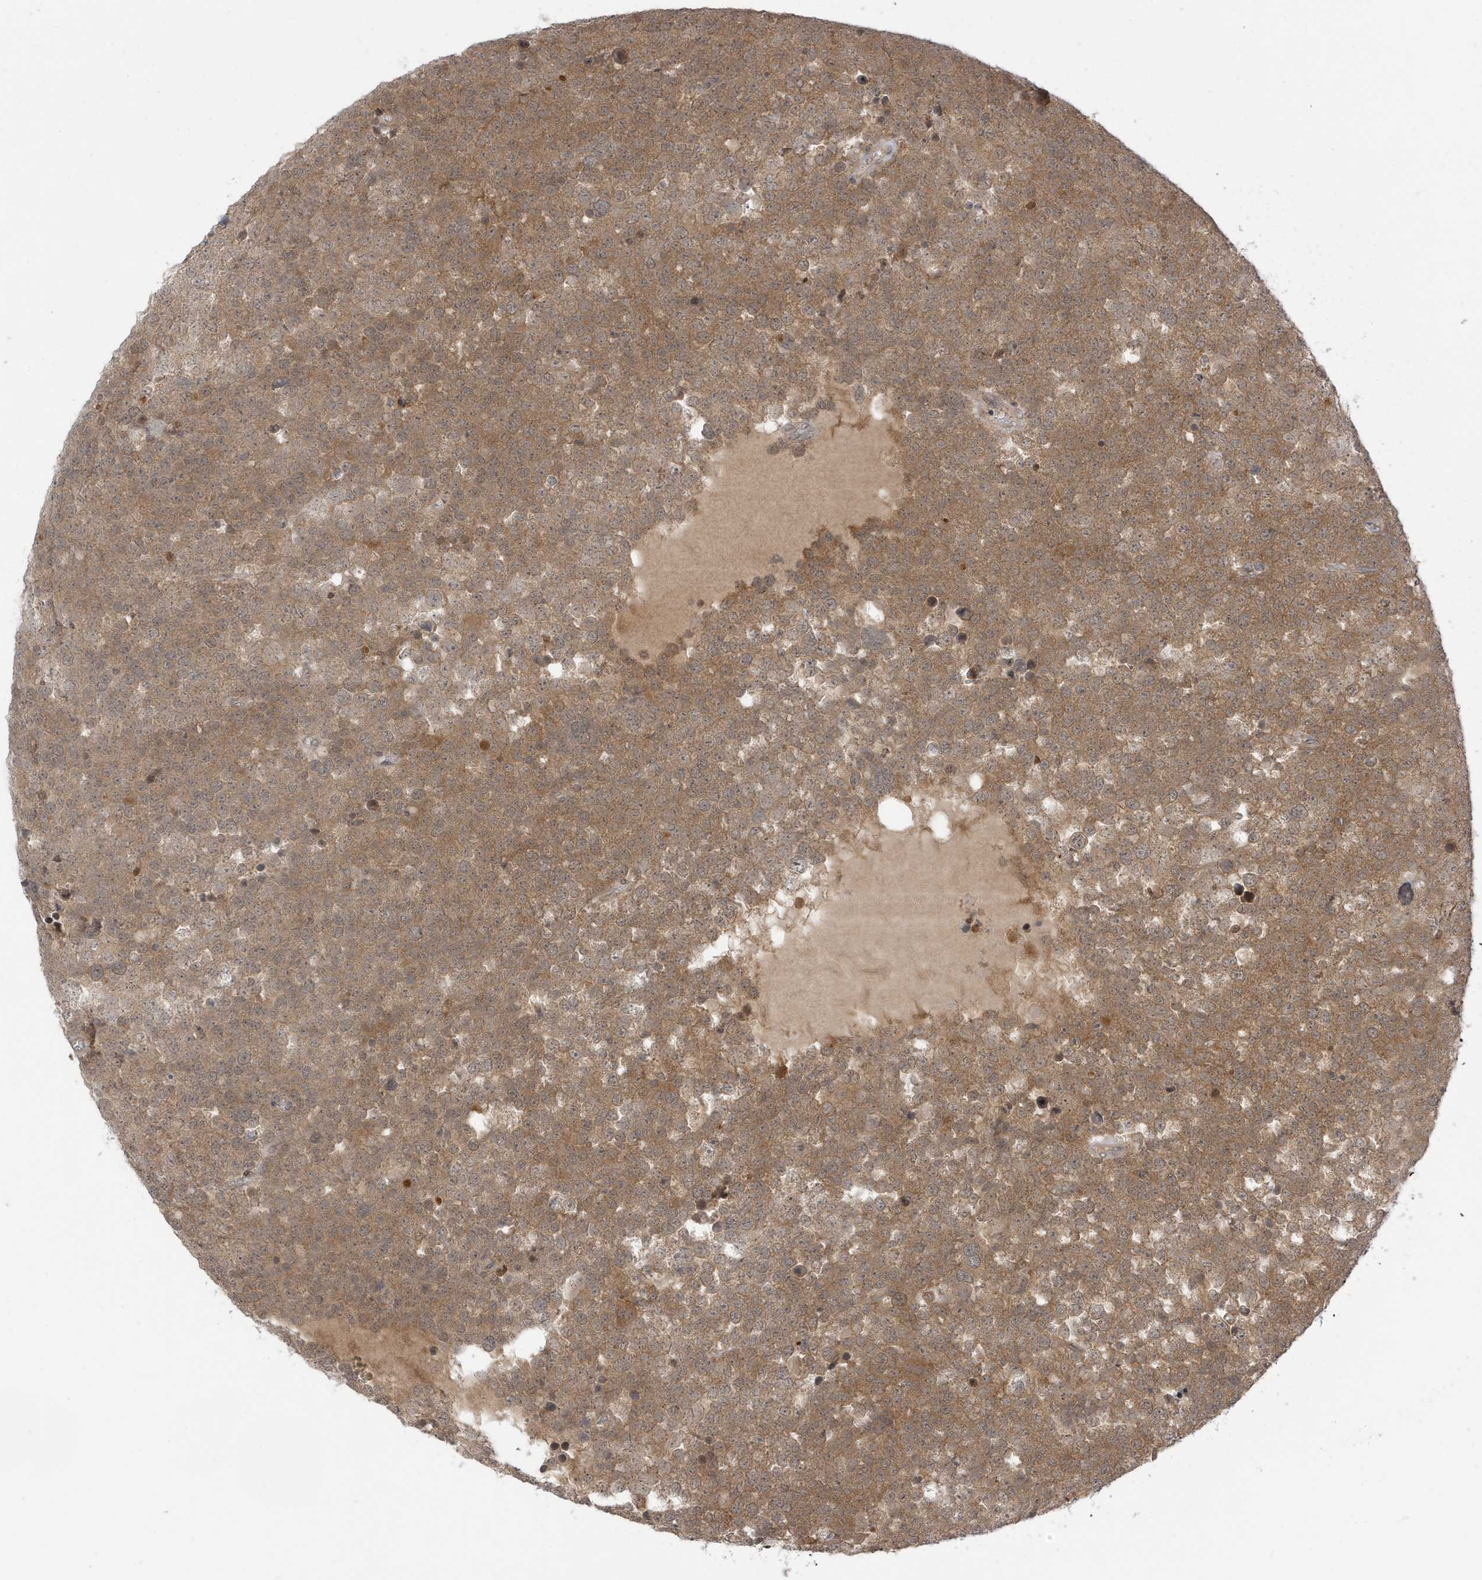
{"staining": {"intensity": "moderate", "quantity": ">75%", "location": "cytoplasmic/membranous"}, "tissue": "testis cancer", "cell_type": "Tumor cells", "image_type": "cancer", "snomed": [{"axis": "morphology", "description": "Seminoma, NOS"}, {"axis": "topography", "description": "Testis"}], "caption": "Tumor cells display moderate cytoplasmic/membranous expression in approximately >75% of cells in seminoma (testis).", "gene": "TAB3", "patient": {"sex": "male", "age": 71}}